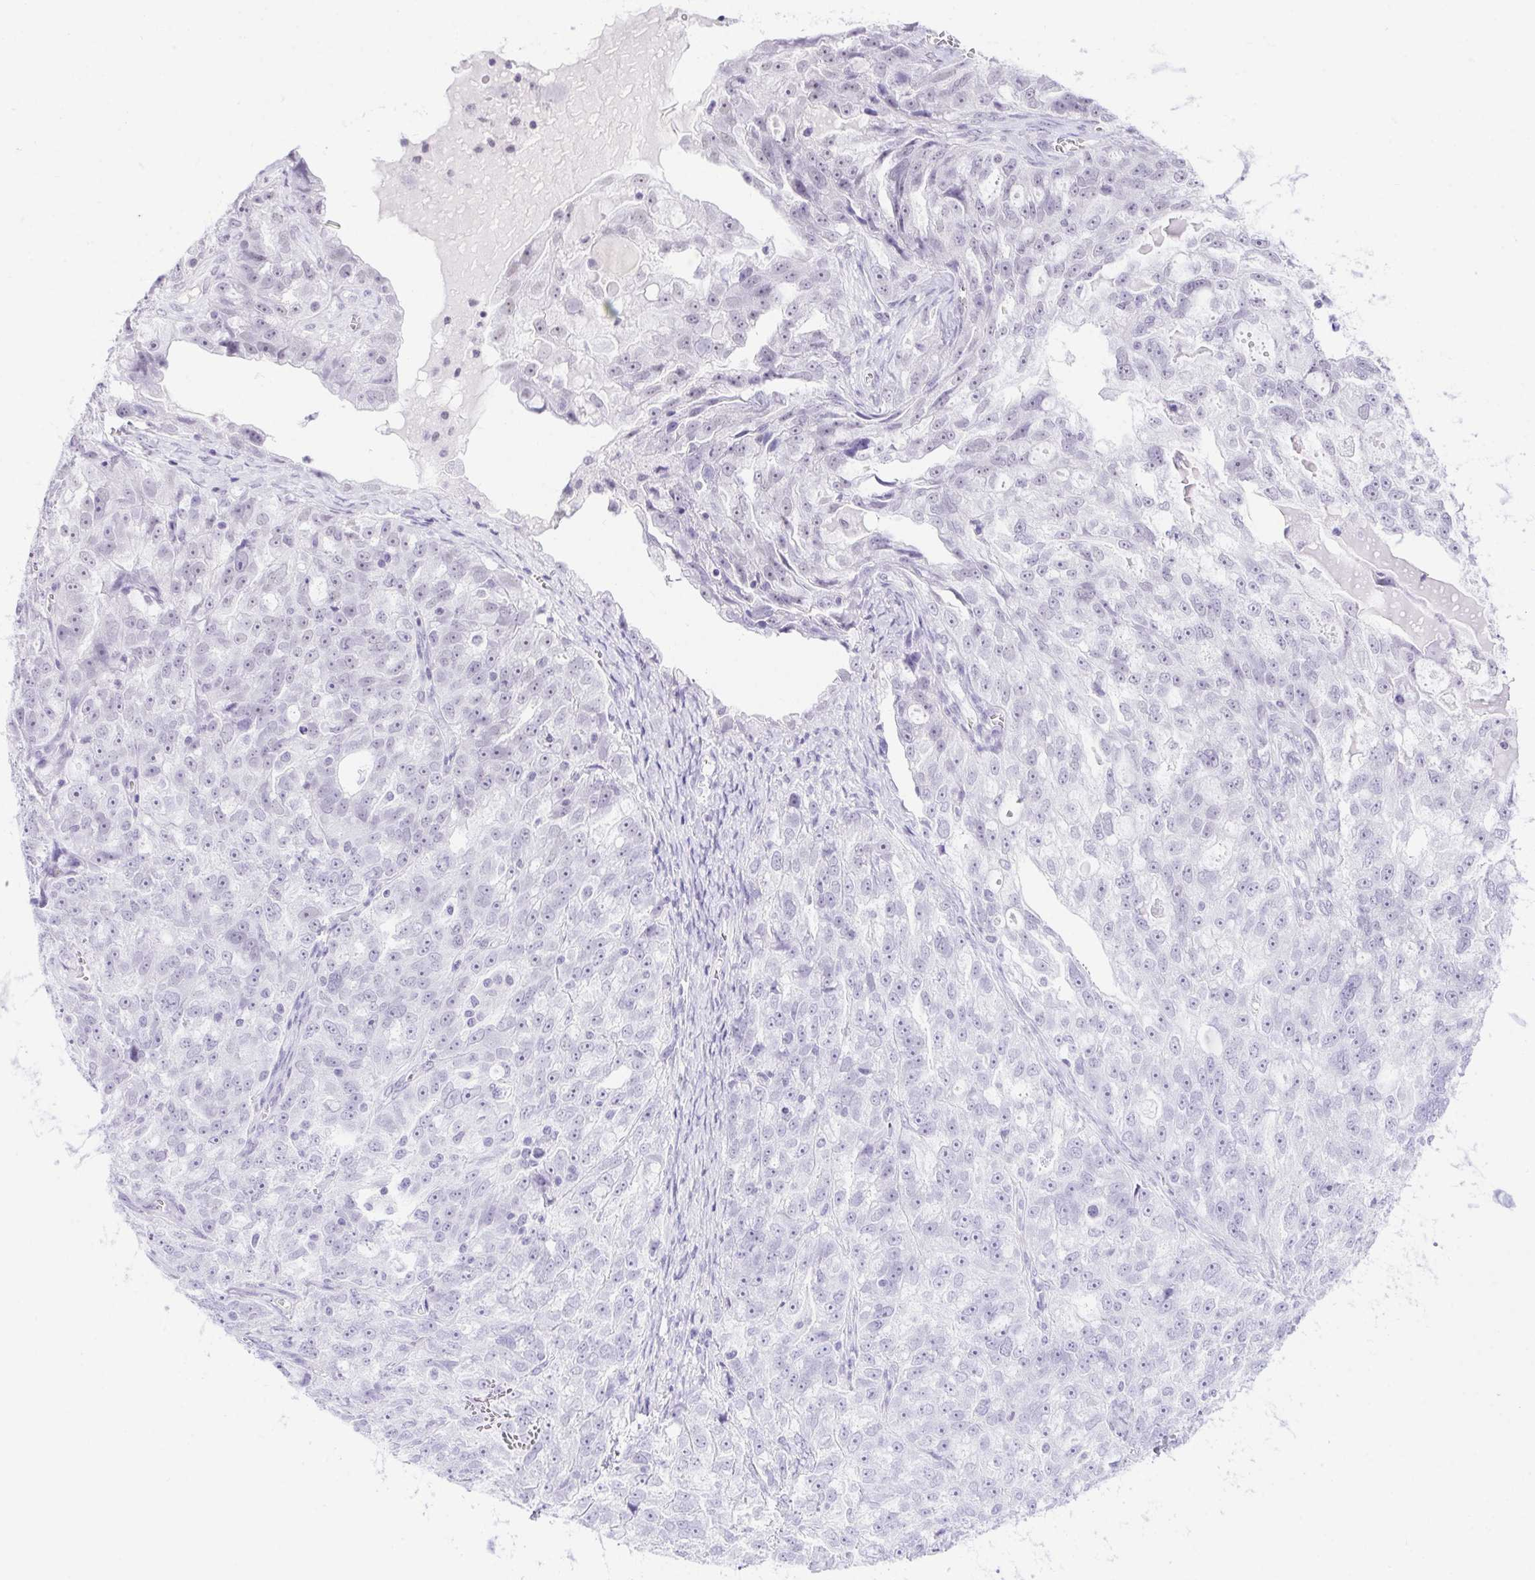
{"staining": {"intensity": "negative", "quantity": "none", "location": "none"}, "tissue": "ovarian cancer", "cell_type": "Tumor cells", "image_type": "cancer", "snomed": [{"axis": "morphology", "description": "Cystadenocarcinoma, serous, NOS"}, {"axis": "topography", "description": "Ovary"}], "caption": "Histopathology image shows no significant protein expression in tumor cells of ovarian cancer.", "gene": "DDX17", "patient": {"sex": "female", "age": 51}}